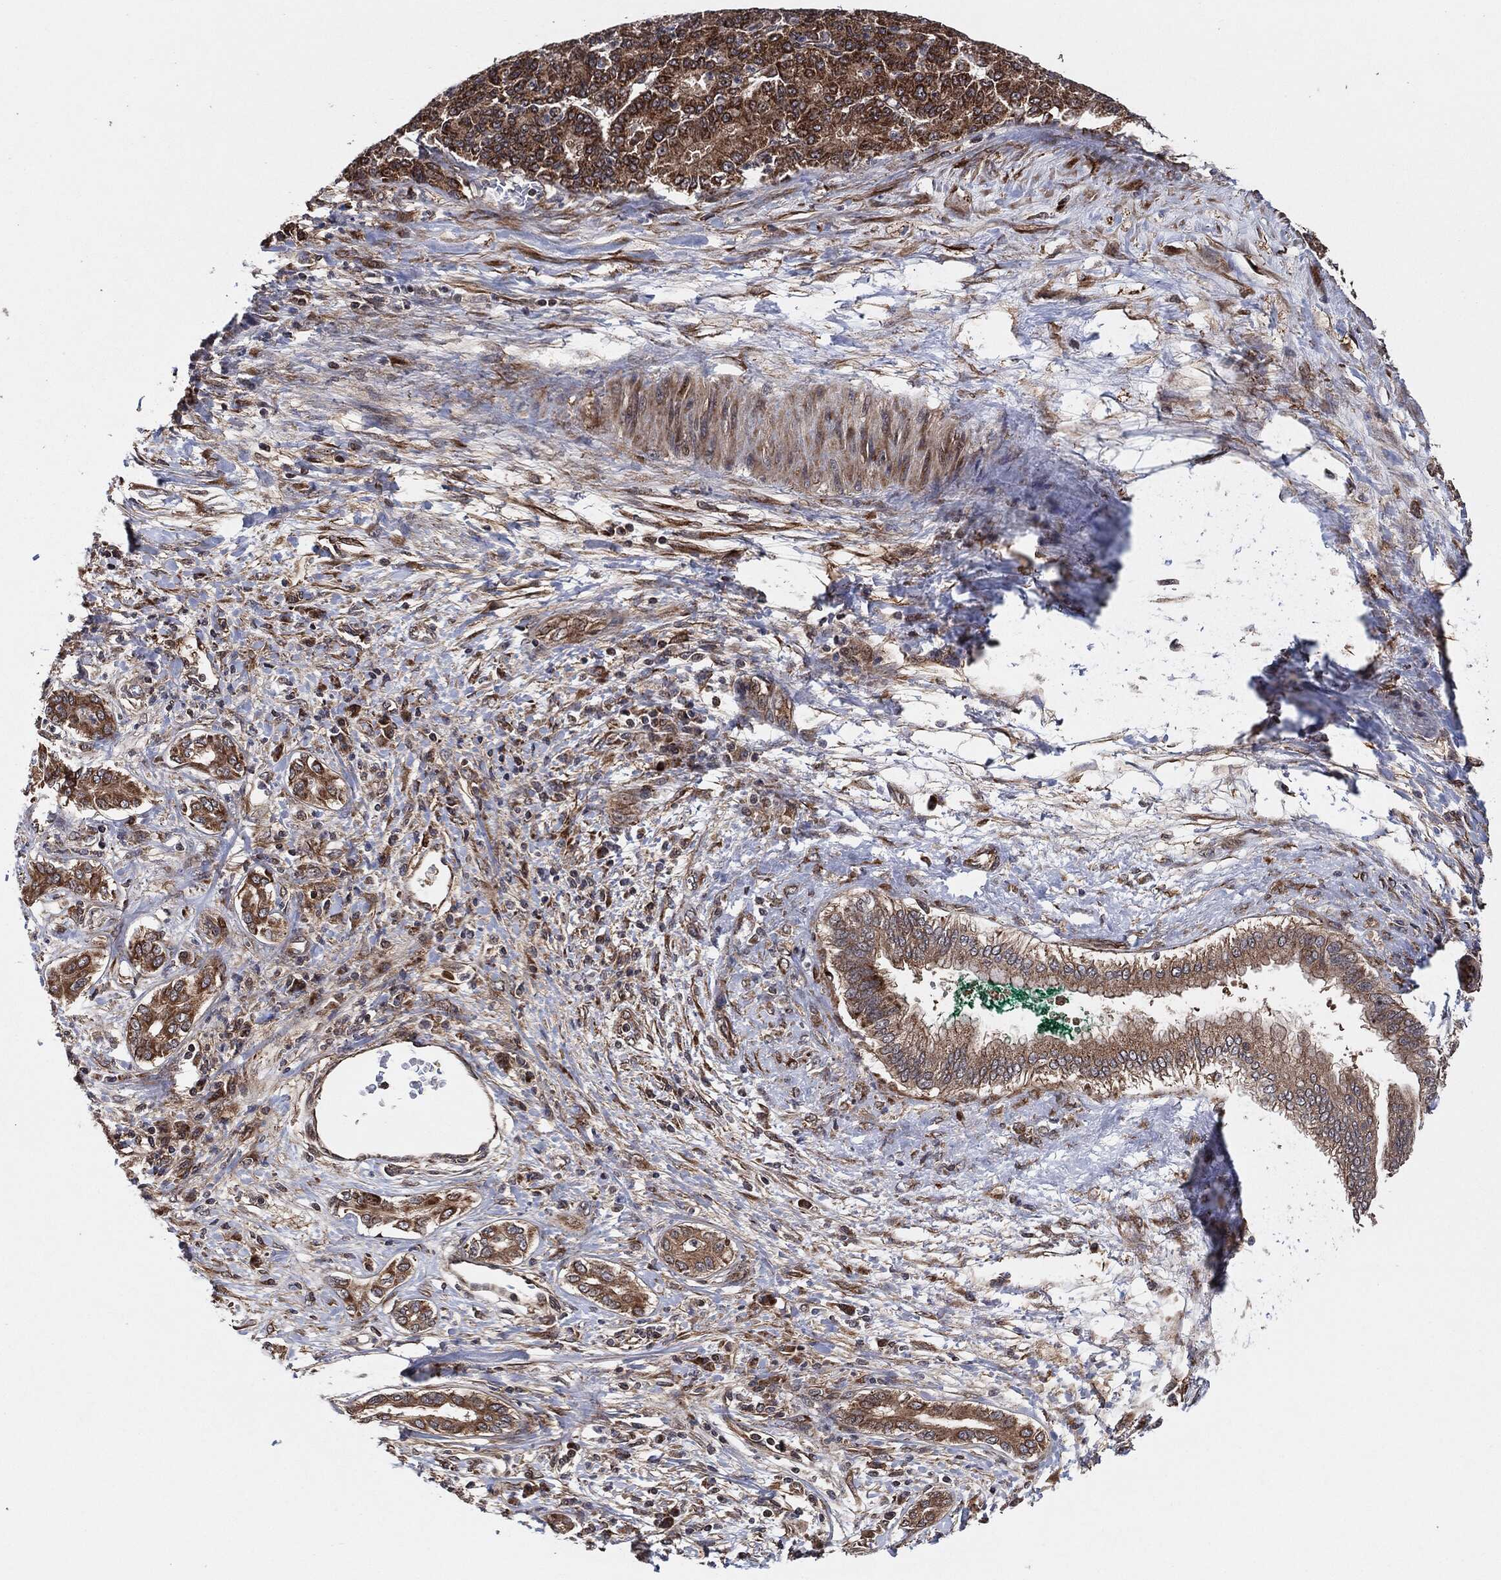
{"staining": {"intensity": "strong", "quantity": ">75%", "location": "cytoplasmic/membranous"}, "tissue": "liver cancer", "cell_type": "Tumor cells", "image_type": "cancer", "snomed": [{"axis": "morphology", "description": "Carcinoma, Hepatocellular, NOS"}, {"axis": "topography", "description": "Liver"}], "caption": "The immunohistochemical stain labels strong cytoplasmic/membranous expression in tumor cells of liver cancer tissue. The staining is performed using DAB (3,3'-diaminobenzidine) brown chromogen to label protein expression. The nuclei are counter-stained blue using hematoxylin.", "gene": "BCAR1", "patient": {"sex": "male", "age": 65}}